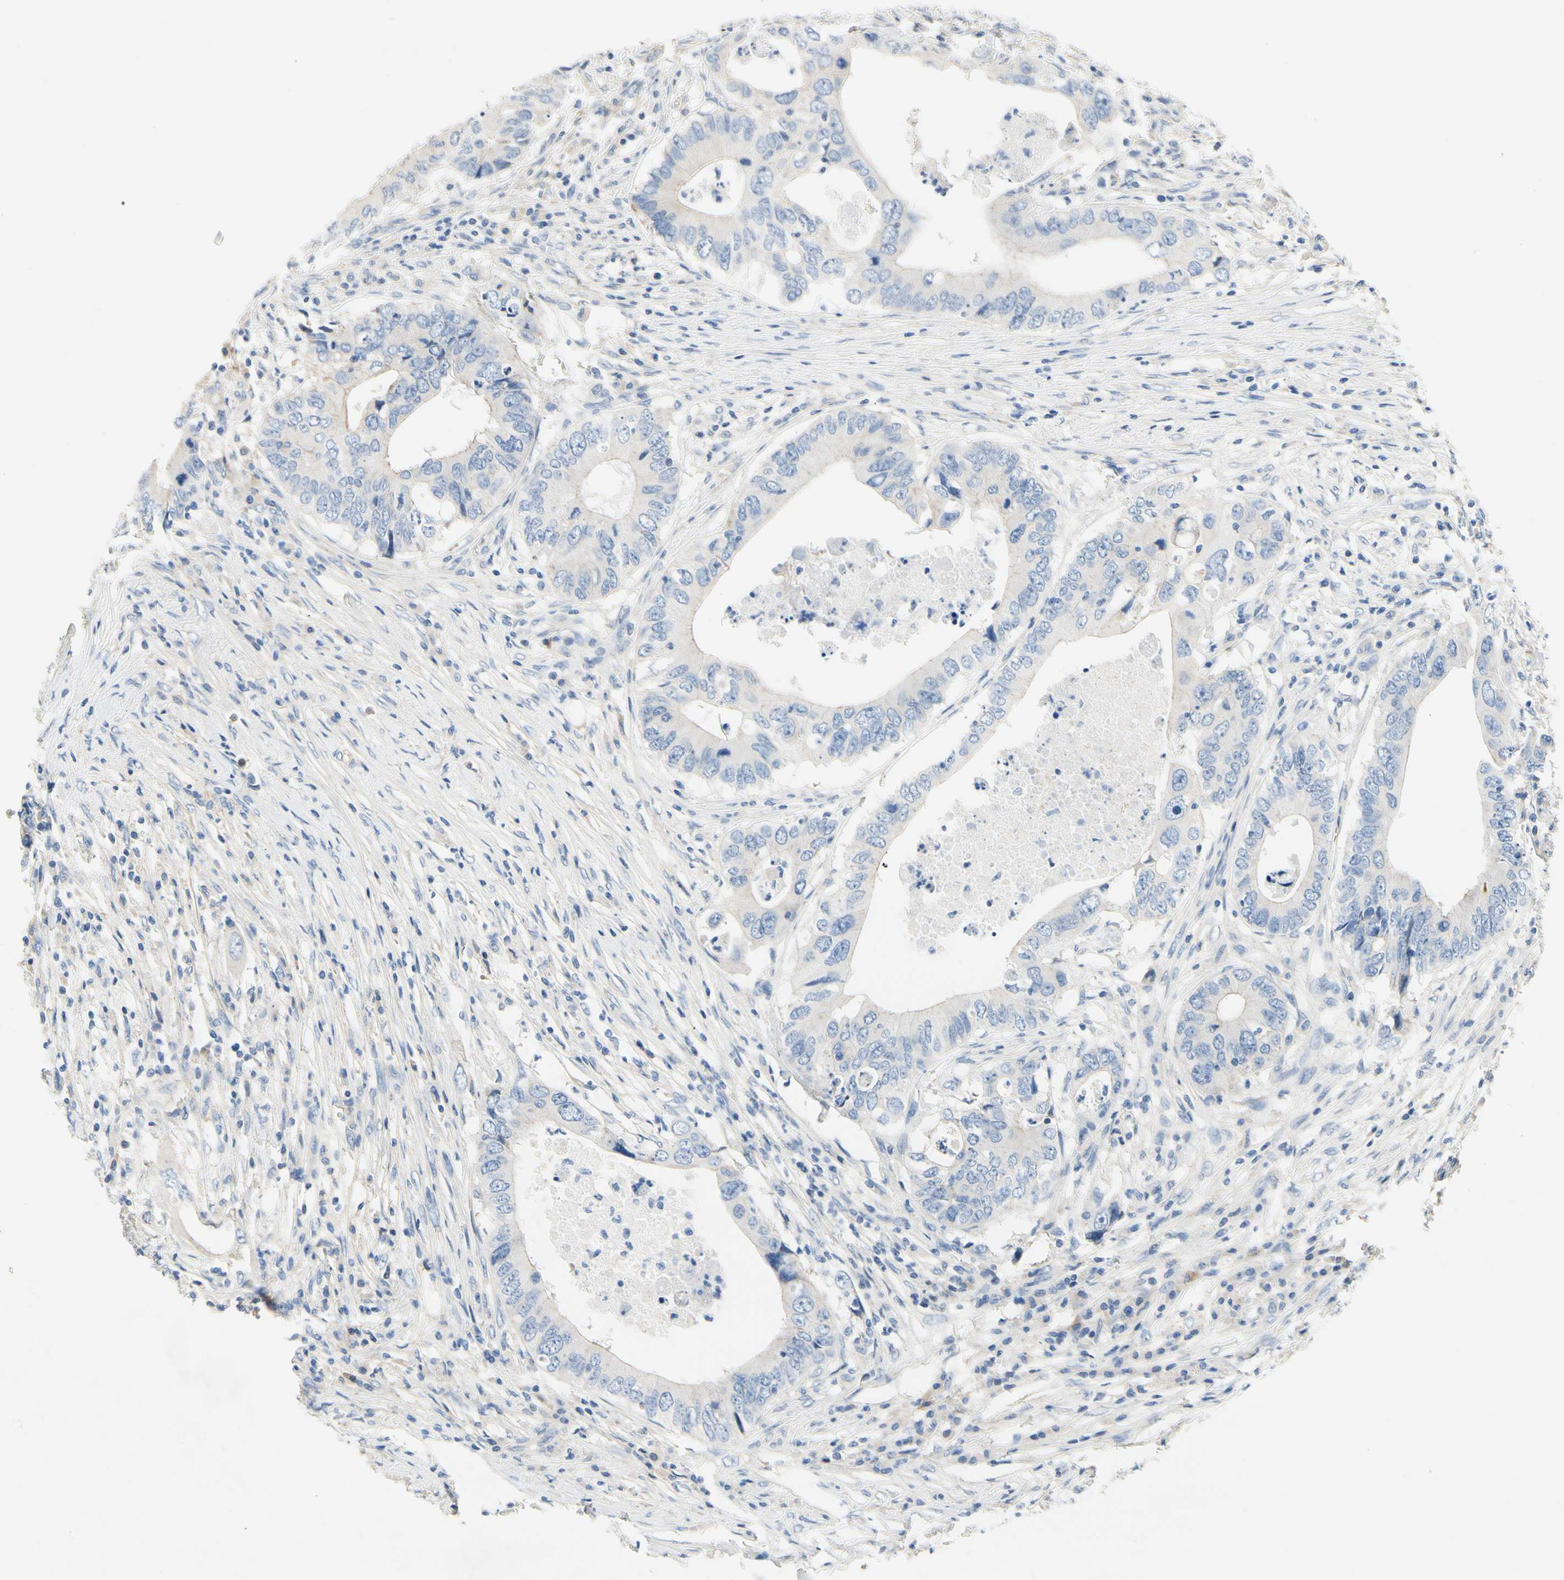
{"staining": {"intensity": "negative", "quantity": "none", "location": "none"}, "tissue": "colorectal cancer", "cell_type": "Tumor cells", "image_type": "cancer", "snomed": [{"axis": "morphology", "description": "Adenocarcinoma, NOS"}, {"axis": "topography", "description": "Colon"}], "caption": "Immunohistochemistry (IHC) of colorectal cancer exhibits no expression in tumor cells.", "gene": "CA14", "patient": {"sex": "male", "age": 71}}